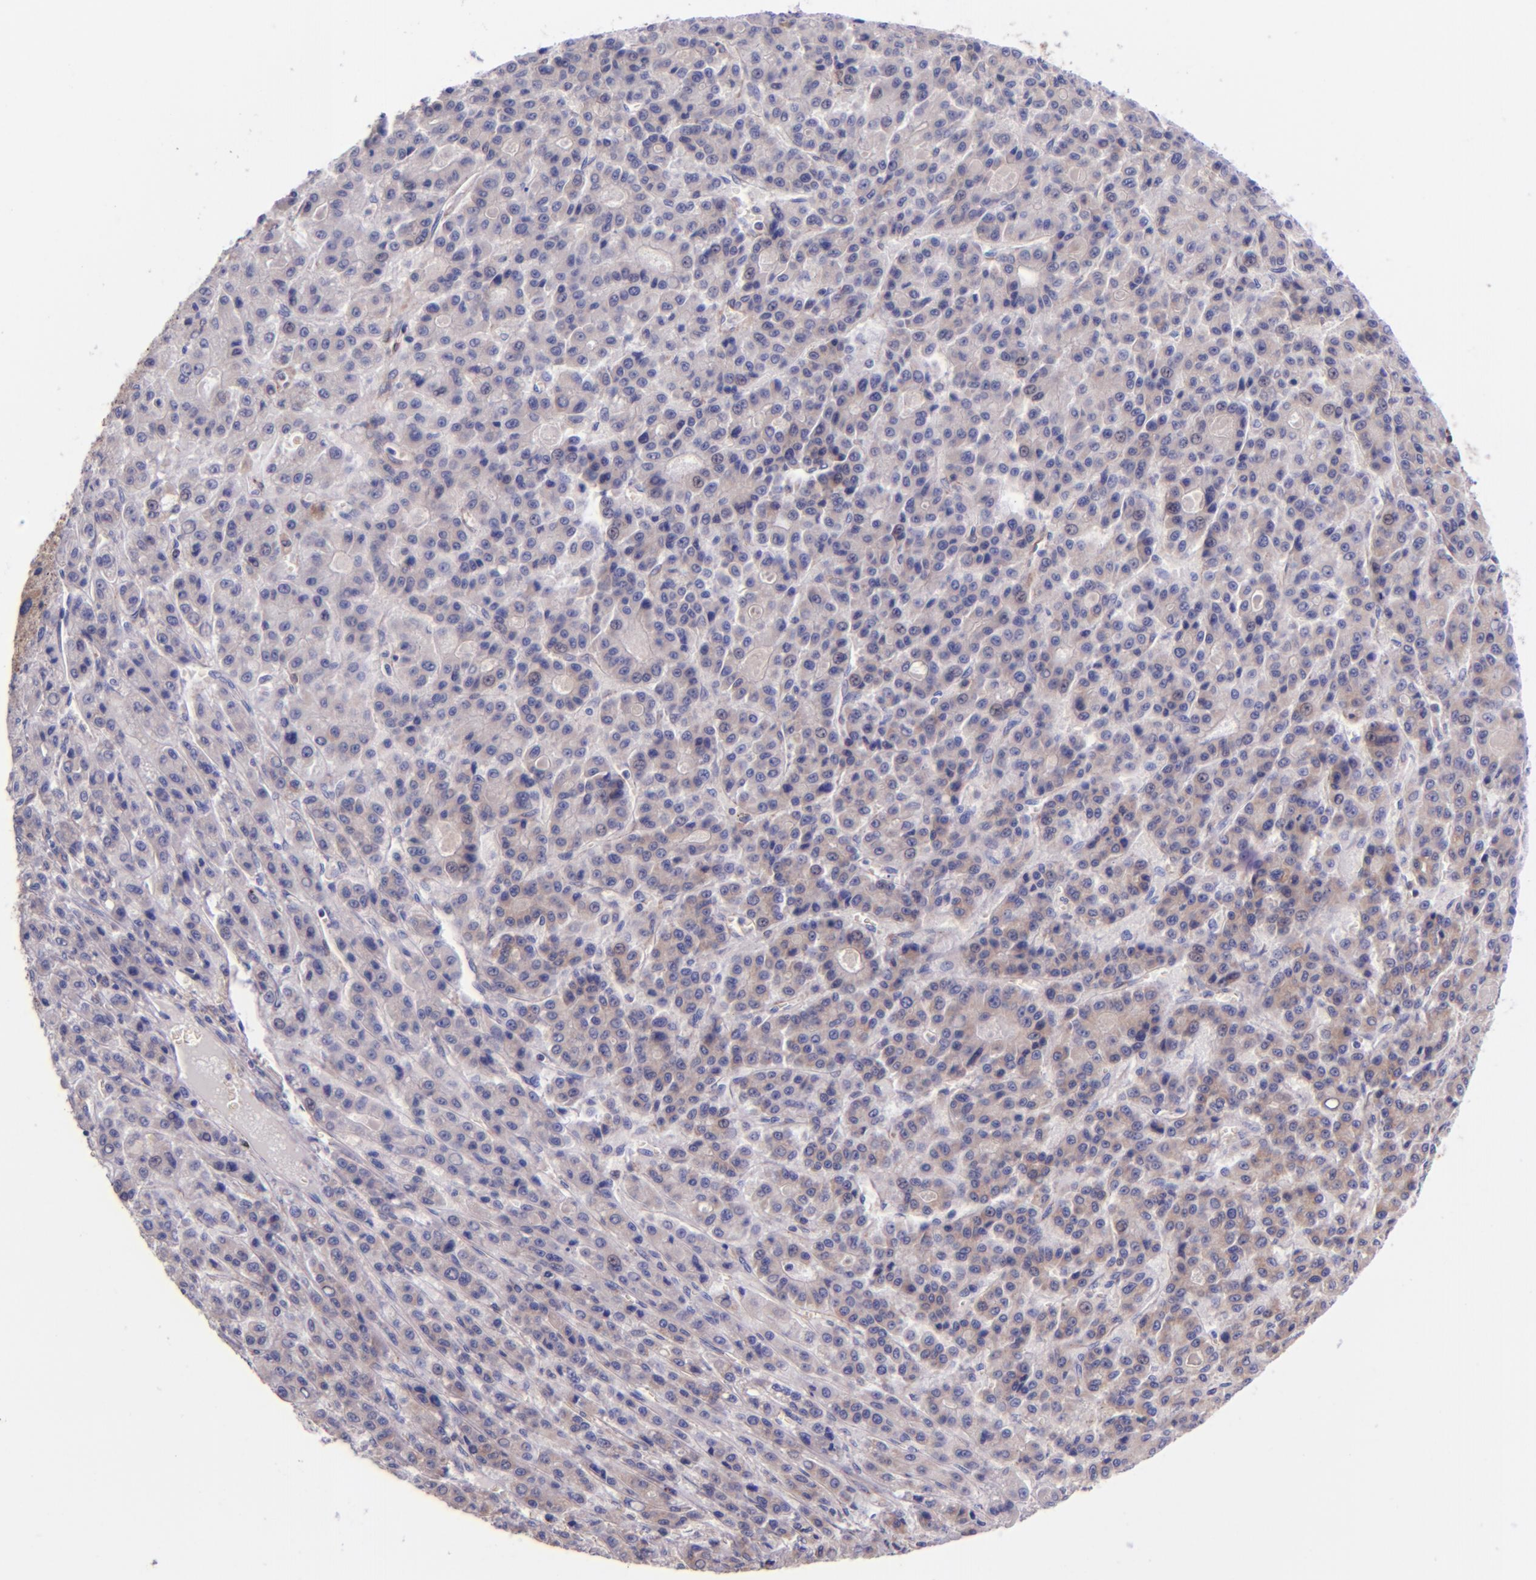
{"staining": {"intensity": "weak", "quantity": "<25%", "location": "cytoplasmic/membranous"}, "tissue": "liver cancer", "cell_type": "Tumor cells", "image_type": "cancer", "snomed": [{"axis": "morphology", "description": "Carcinoma, Hepatocellular, NOS"}, {"axis": "topography", "description": "Liver"}], "caption": "The immunohistochemistry (IHC) image has no significant staining in tumor cells of liver hepatocellular carcinoma tissue.", "gene": "IDH3G", "patient": {"sex": "male", "age": 70}}